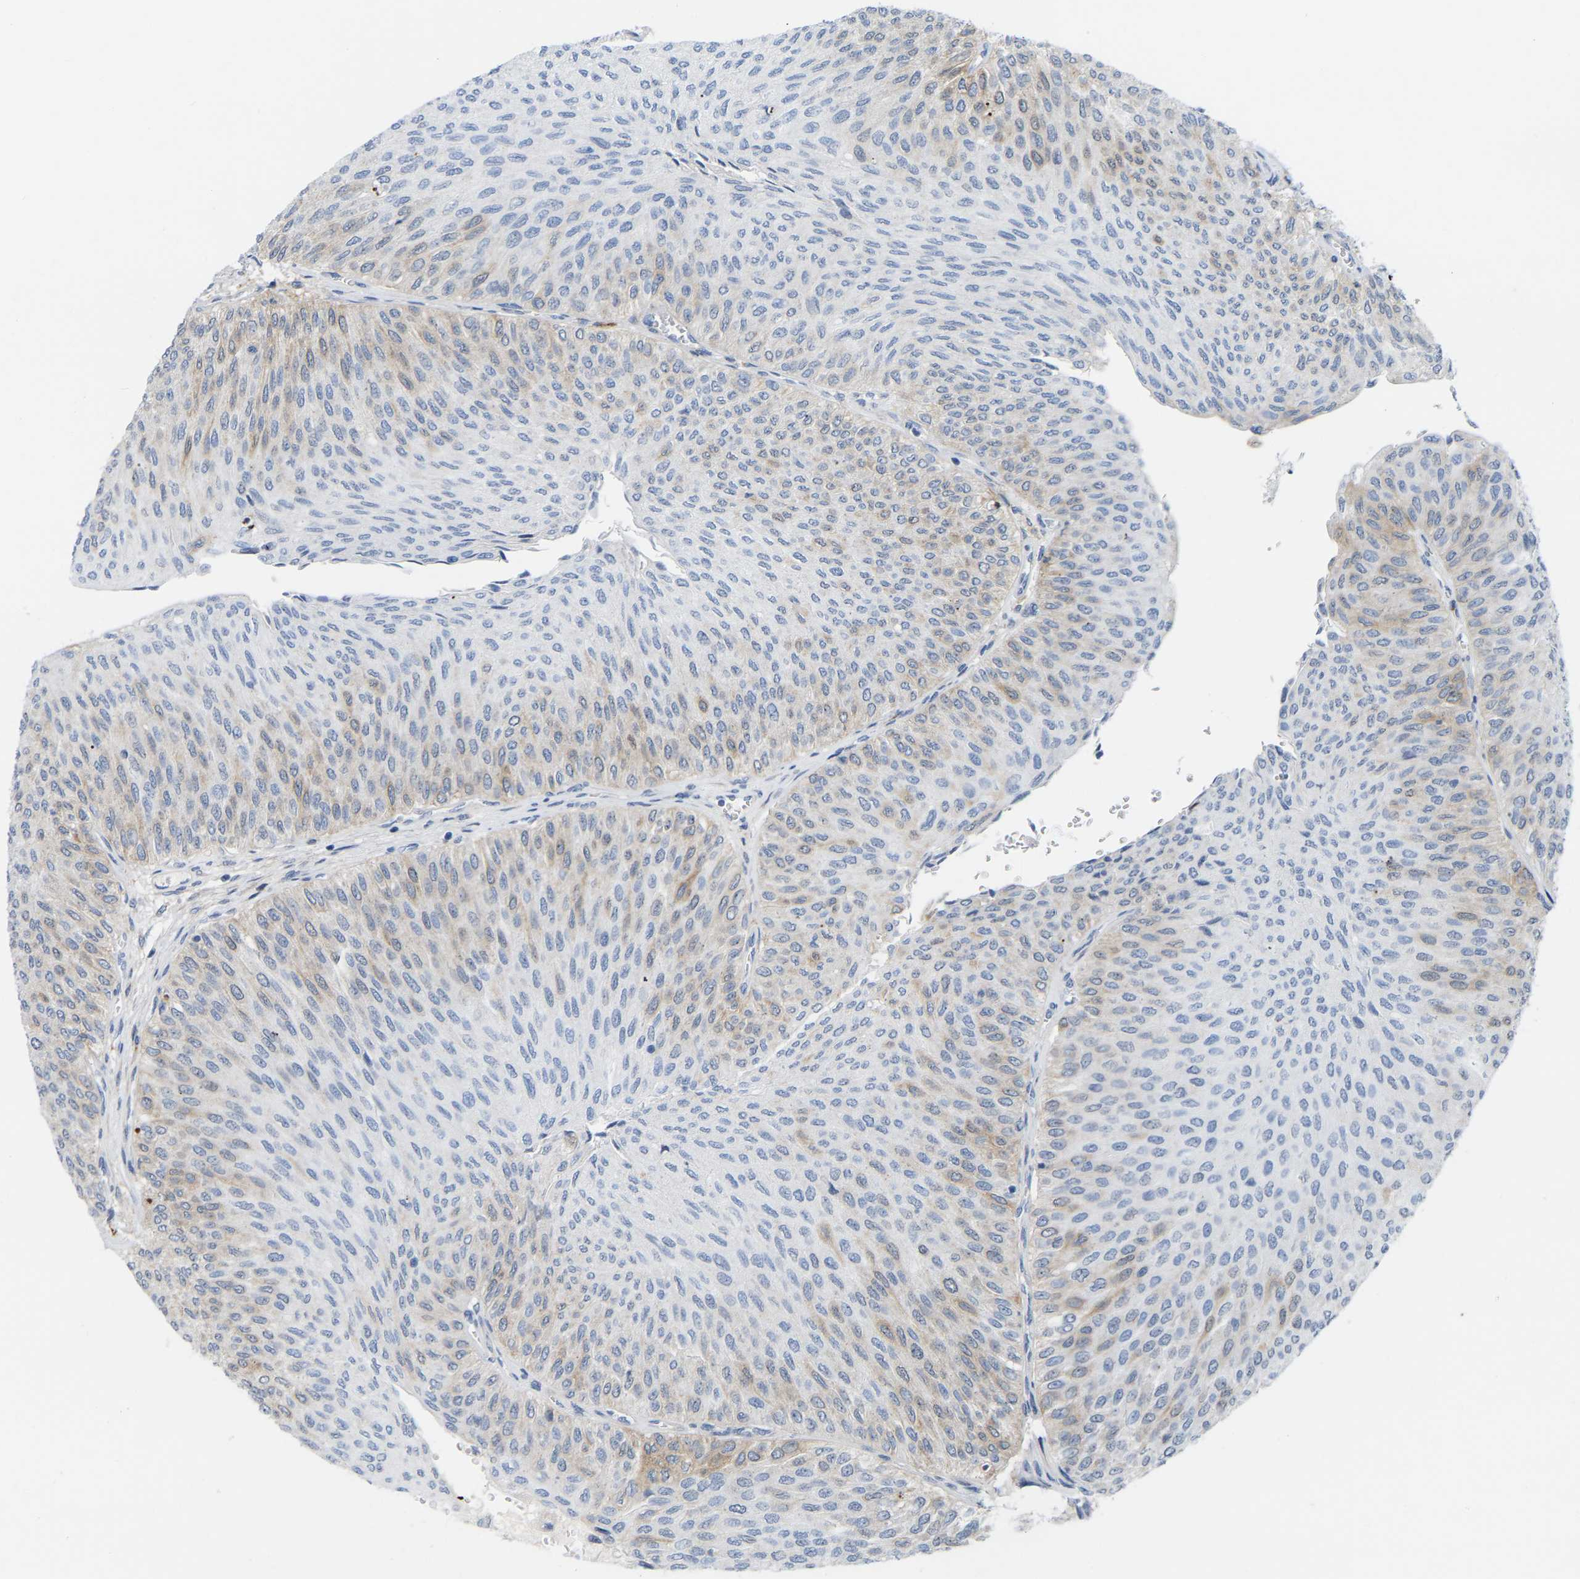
{"staining": {"intensity": "weak", "quantity": "25%-75%", "location": "cytoplasmic/membranous"}, "tissue": "urothelial cancer", "cell_type": "Tumor cells", "image_type": "cancer", "snomed": [{"axis": "morphology", "description": "Urothelial carcinoma, Low grade"}, {"axis": "topography", "description": "Urinary bladder"}], "caption": "This image displays urothelial cancer stained with immunohistochemistry (IHC) to label a protein in brown. The cytoplasmic/membranous of tumor cells show weak positivity for the protein. Nuclei are counter-stained blue.", "gene": "ABTB2", "patient": {"sex": "male", "age": 78}}